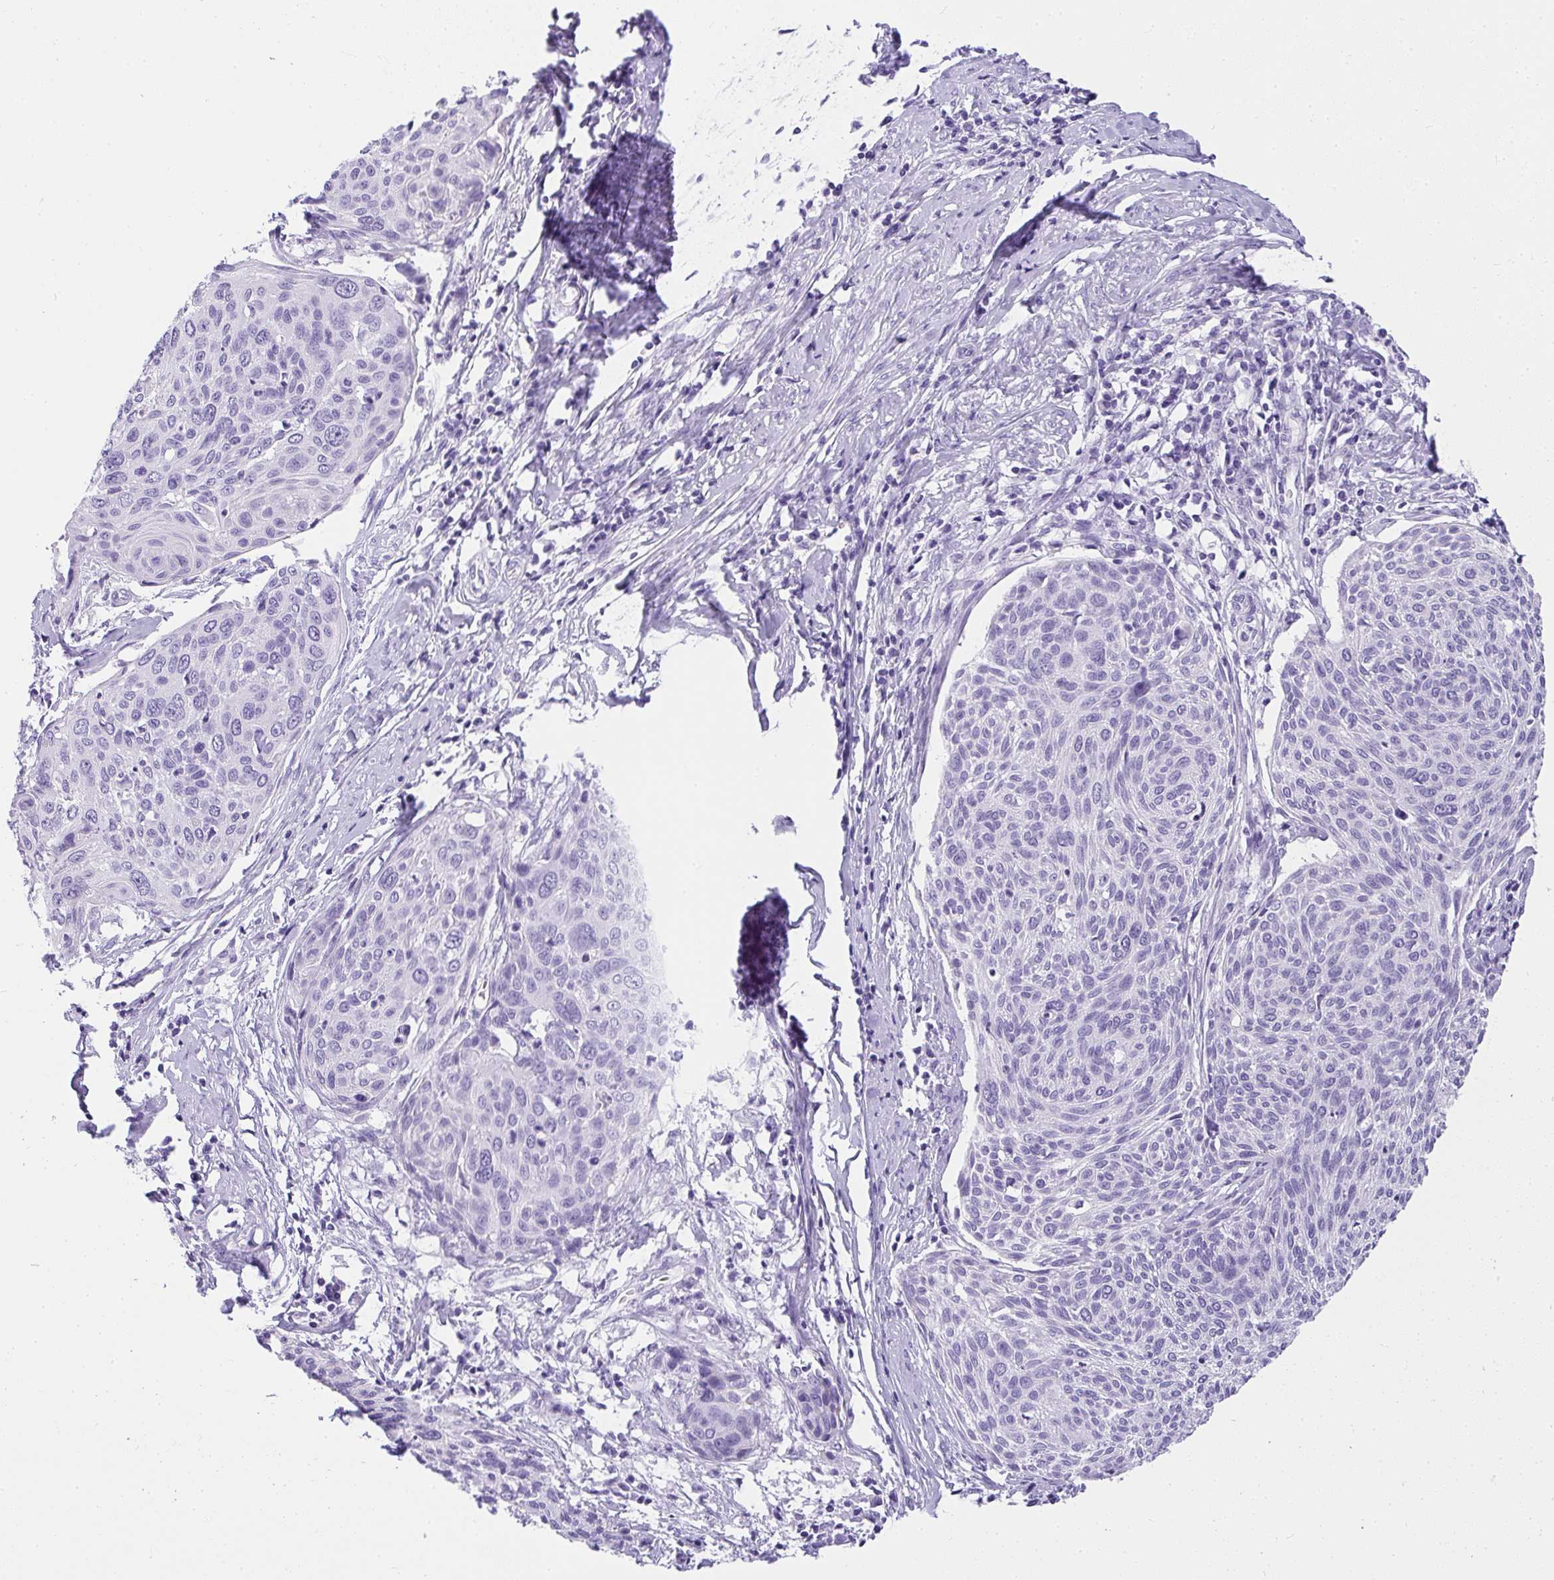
{"staining": {"intensity": "negative", "quantity": "none", "location": "none"}, "tissue": "cervical cancer", "cell_type": "Tumor cells", "image_type": "cancer", "snomed": [{"axis": "morphology", "description": "Squamous cell carcinoma, NOS"}, {"axis": "topography", "description": "Cervix"}], "caption": "The histopathology image exhibits no staining of tumor cells in squamous cell carcinoma (cervical).", "gene": "AVIL", "patient": {"sex": "female", "age": 49}}